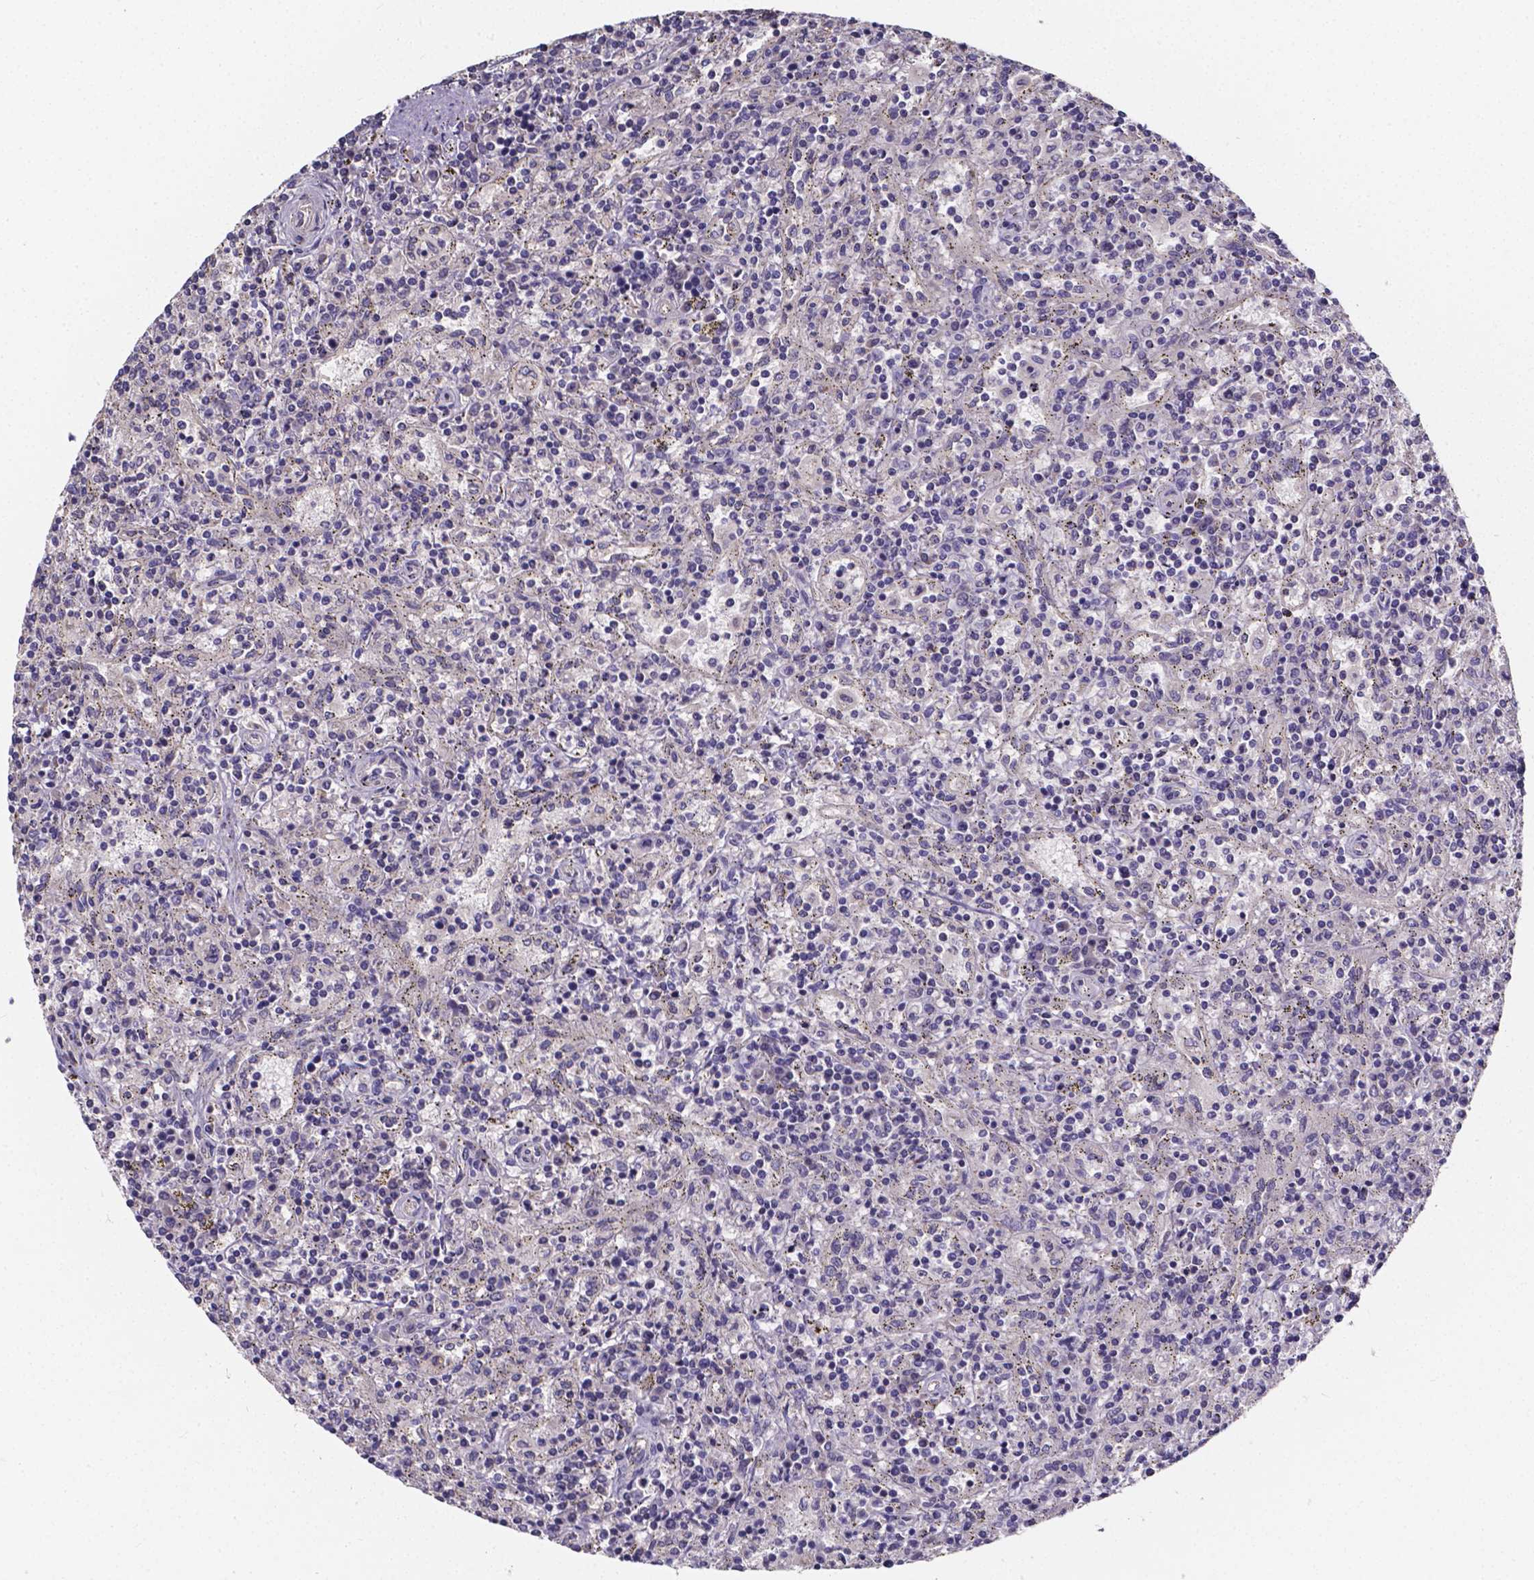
{"staining": {"intensity": "negative", "quantity": "none", "location": "none"}, "tissue": "lymphoma", "cell_type": "Tumor cells", "image_type": "cancer", "snomed": [{"axis": "morphology", "description": "Malignant lymphoma, non-Hodgkin's type, Low grade"}, {"axis": "topography", "description": "Spleen"}], "caption": "This histopathology image is of lymphoma stained with IHC to label a protein in brown with the nuclei are counter-stained blue. There is no positivity in tumor cells.", "gene": "THEMIS", "patient": {"sex": "male", "age": 62}}